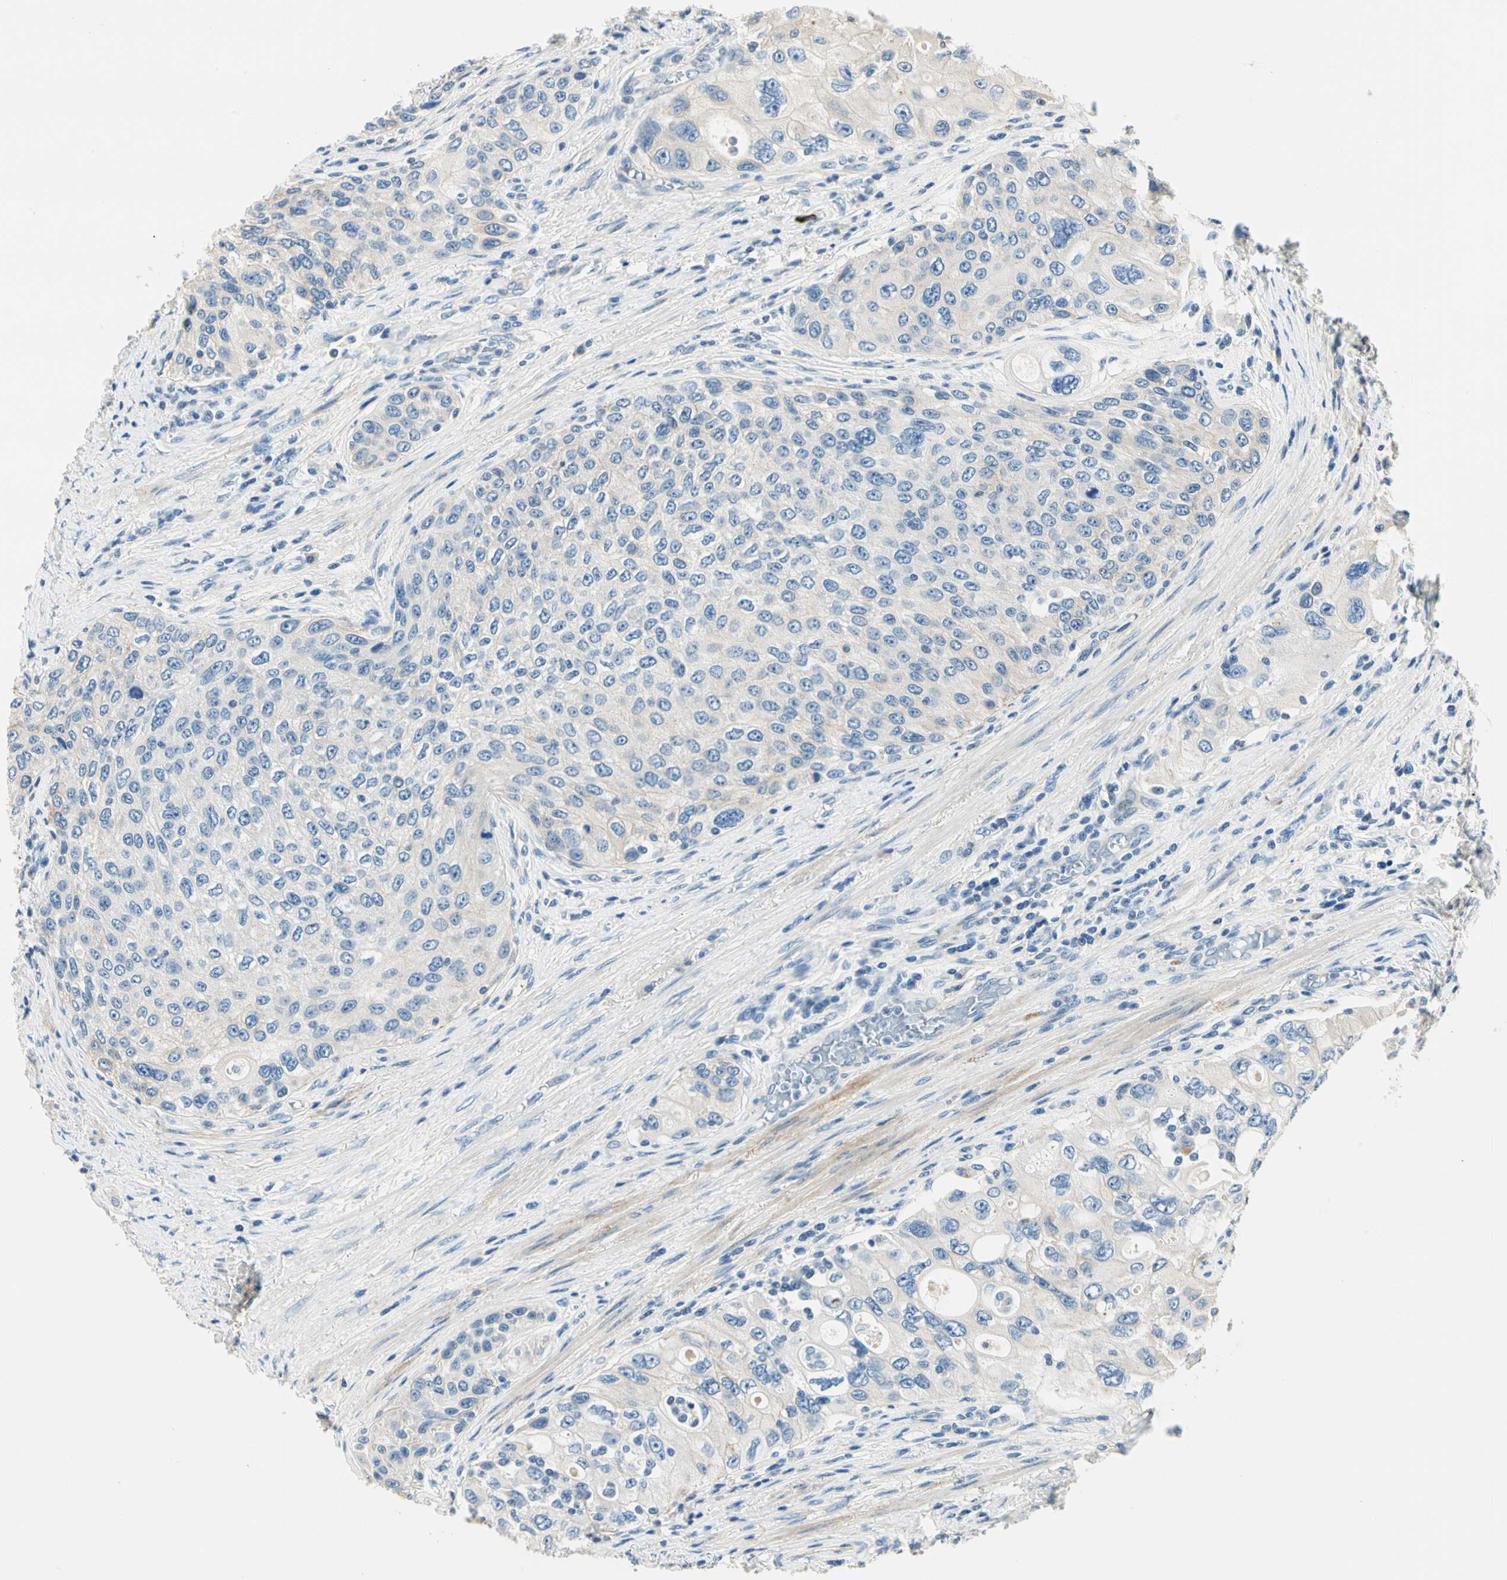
{"staining": {"intensity": "negative", "quantity": "none", "location": "none"}, "tissue": "urothelial cancer", "cell_type": "Tumor cells", "image_type": "cancer", "snomed": [{"axis": "morphology", "description": "Urothelial carcinoma, High grade"}, {"axis": "topography", "description": "Urinary bladder"}], "caption": "Human urothelial cancer stained for a protein using immunohistochemistry (IHC) exhibits no expression in tumor cells.", "gene": "TGFBR3", "patient": {"sex": "female", "age": 56}}